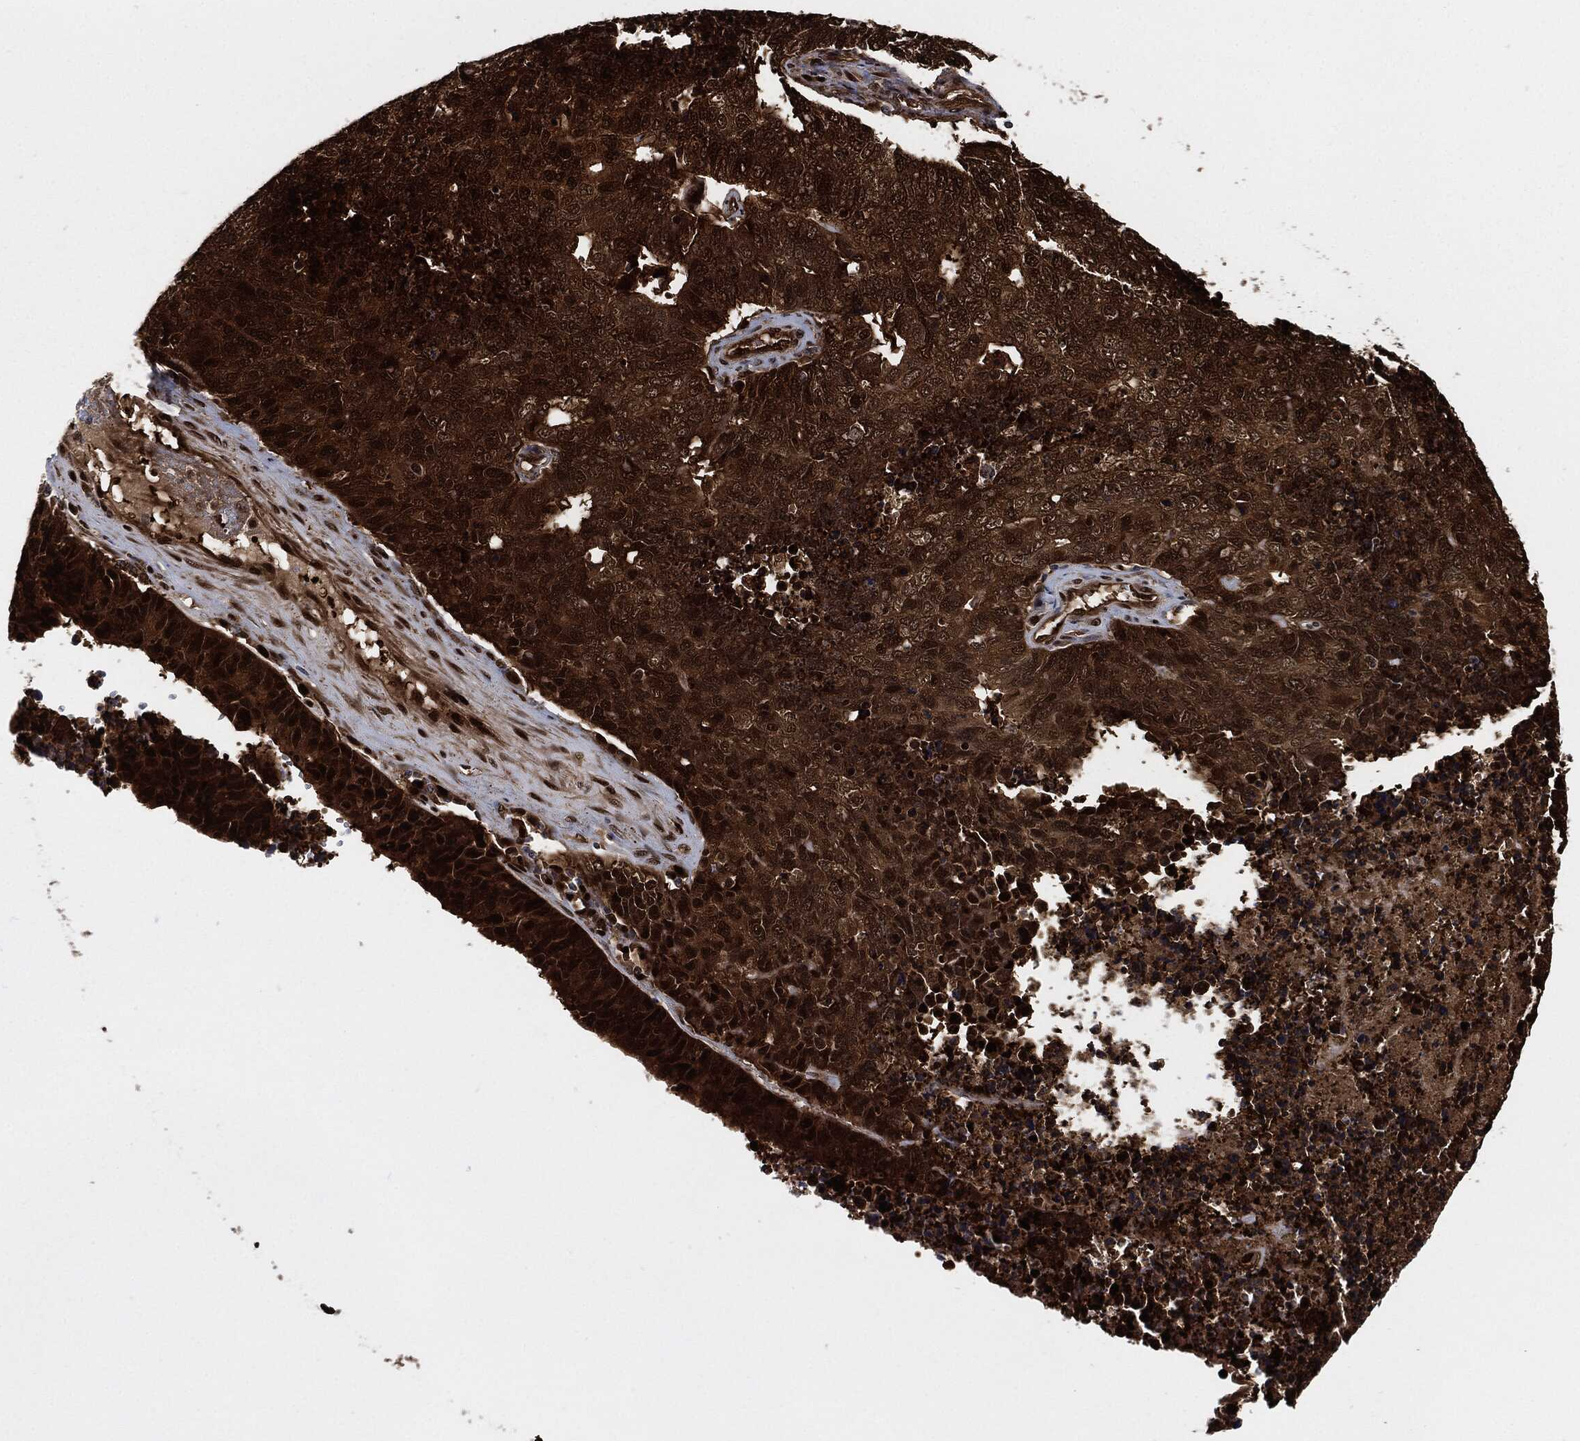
{"staining": {"intensity": "strong", "quantity": ">75%", "location": "cytoplasmic/membranous,nuclear"}, "tissue": "cervical cancer", "cell_type": "Tumor cells", "image_type": "cancer", "snomed": [{"axis": "morphology", "description": "Squamous cell carcinoma, NOS"}, {"axis": "topography", "description": "Cervix"}], "caption": "A histopathology image showing strong cytoplasmic/membranous and nuclear staining in about >75% of tumor cells in cervical squamous cell carcinoma, as visualized by brown immunohistochemical staining.", "gene": "DCTN1", "patient": {"sex": "female", "age": 63}}